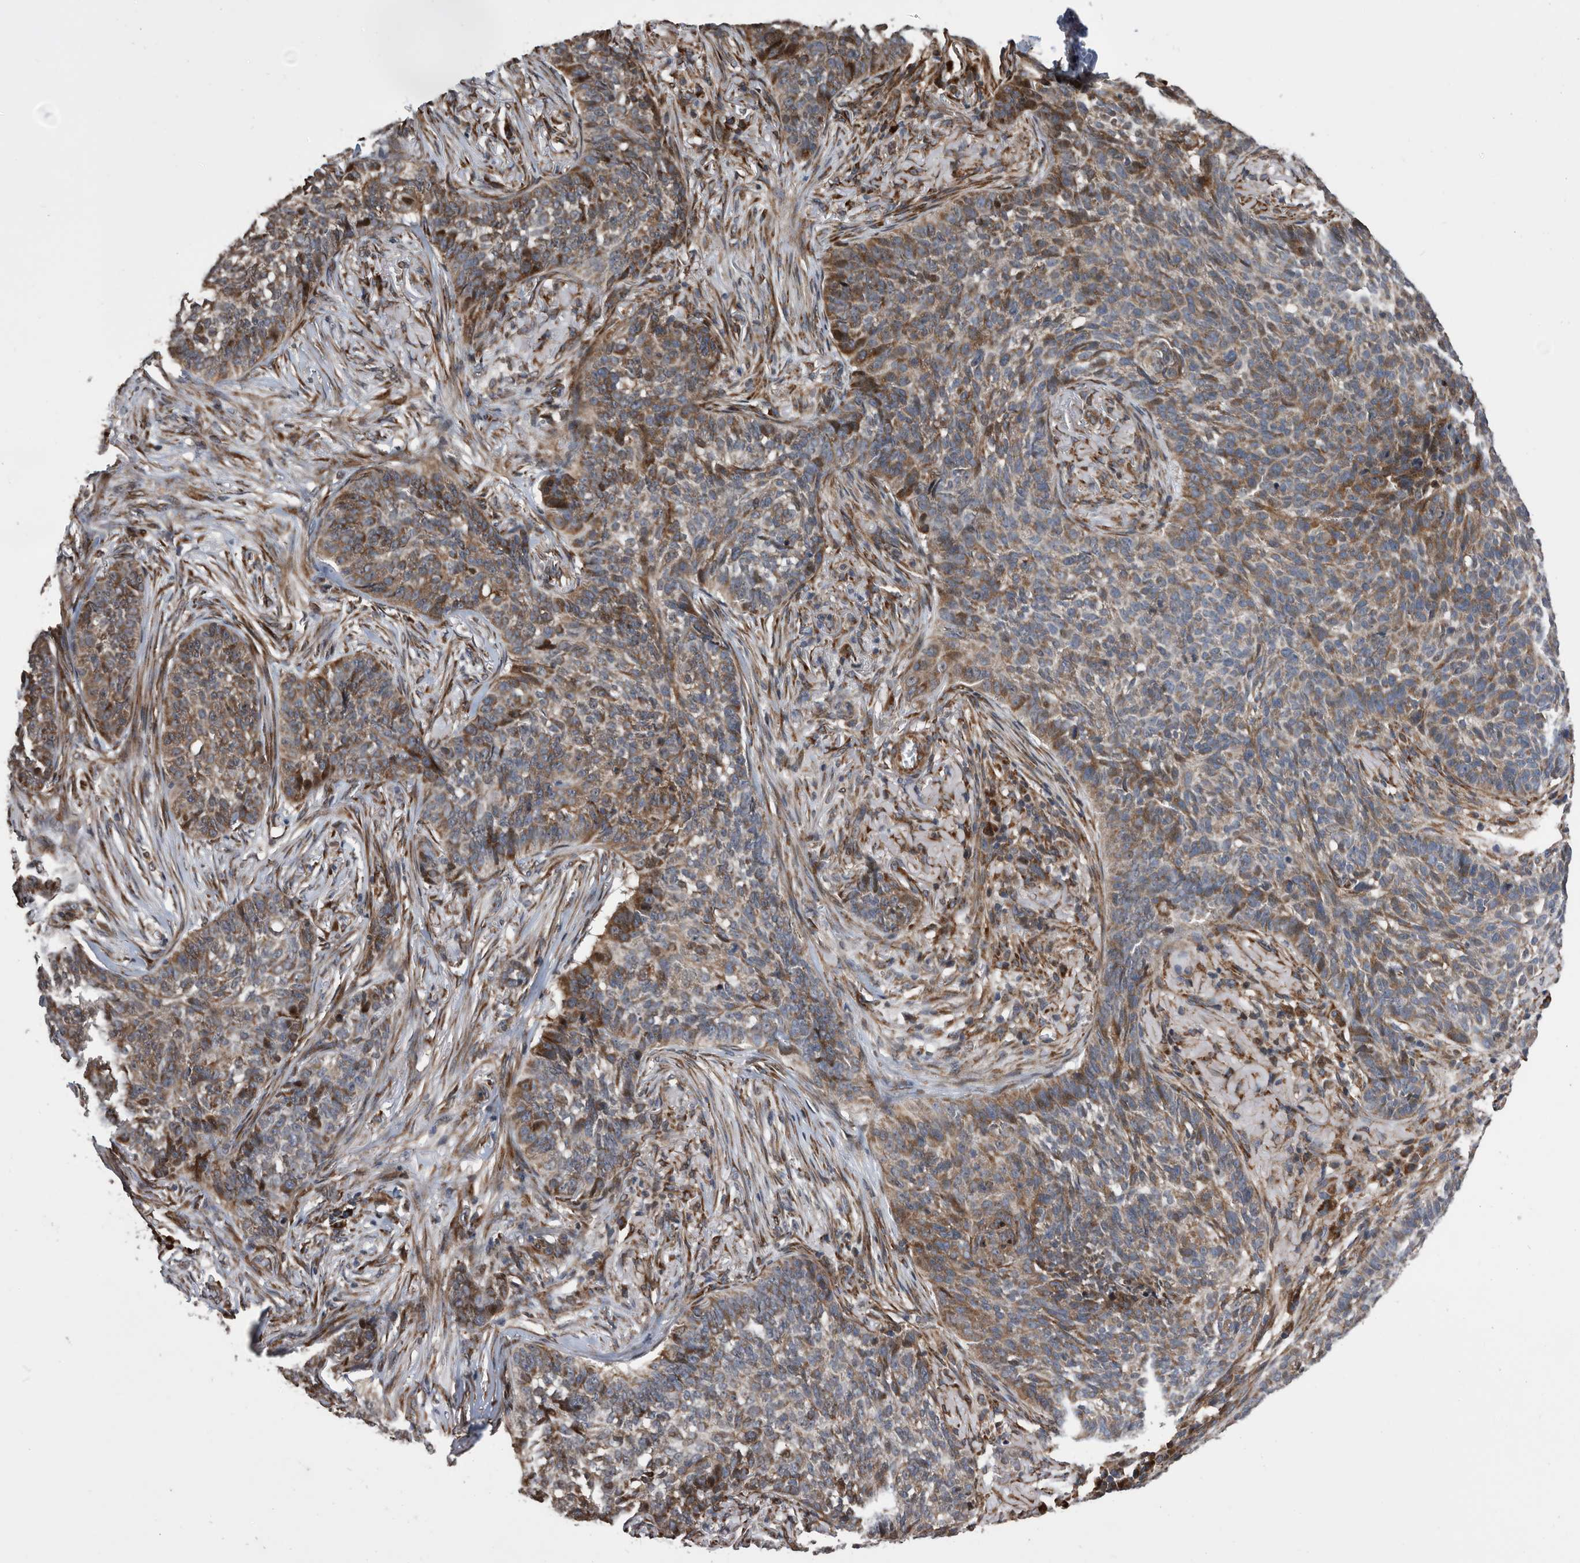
{"staining": {"intensity": "moderate", "quantity": "25%-75%", "location": "cytoplasmic/membranous"}, "tissue": "skin cancer", "cell_type": "Tumor cells", "image_type": "cancer", "snomed": [{"axis": "morphology", "description": "Basal cell carcinoma"}, {"axis": "topography", "description": "Skin"}], "caption": "Immunohistochemical staining of human skin cancer (basal cell carcinoma) displays moderate cytoplasmic/membranous protein staining in approximately 25%-75% of tumor cells.", "gene": "SERINC2", "patient": {"sex": "male", "age": 85}}